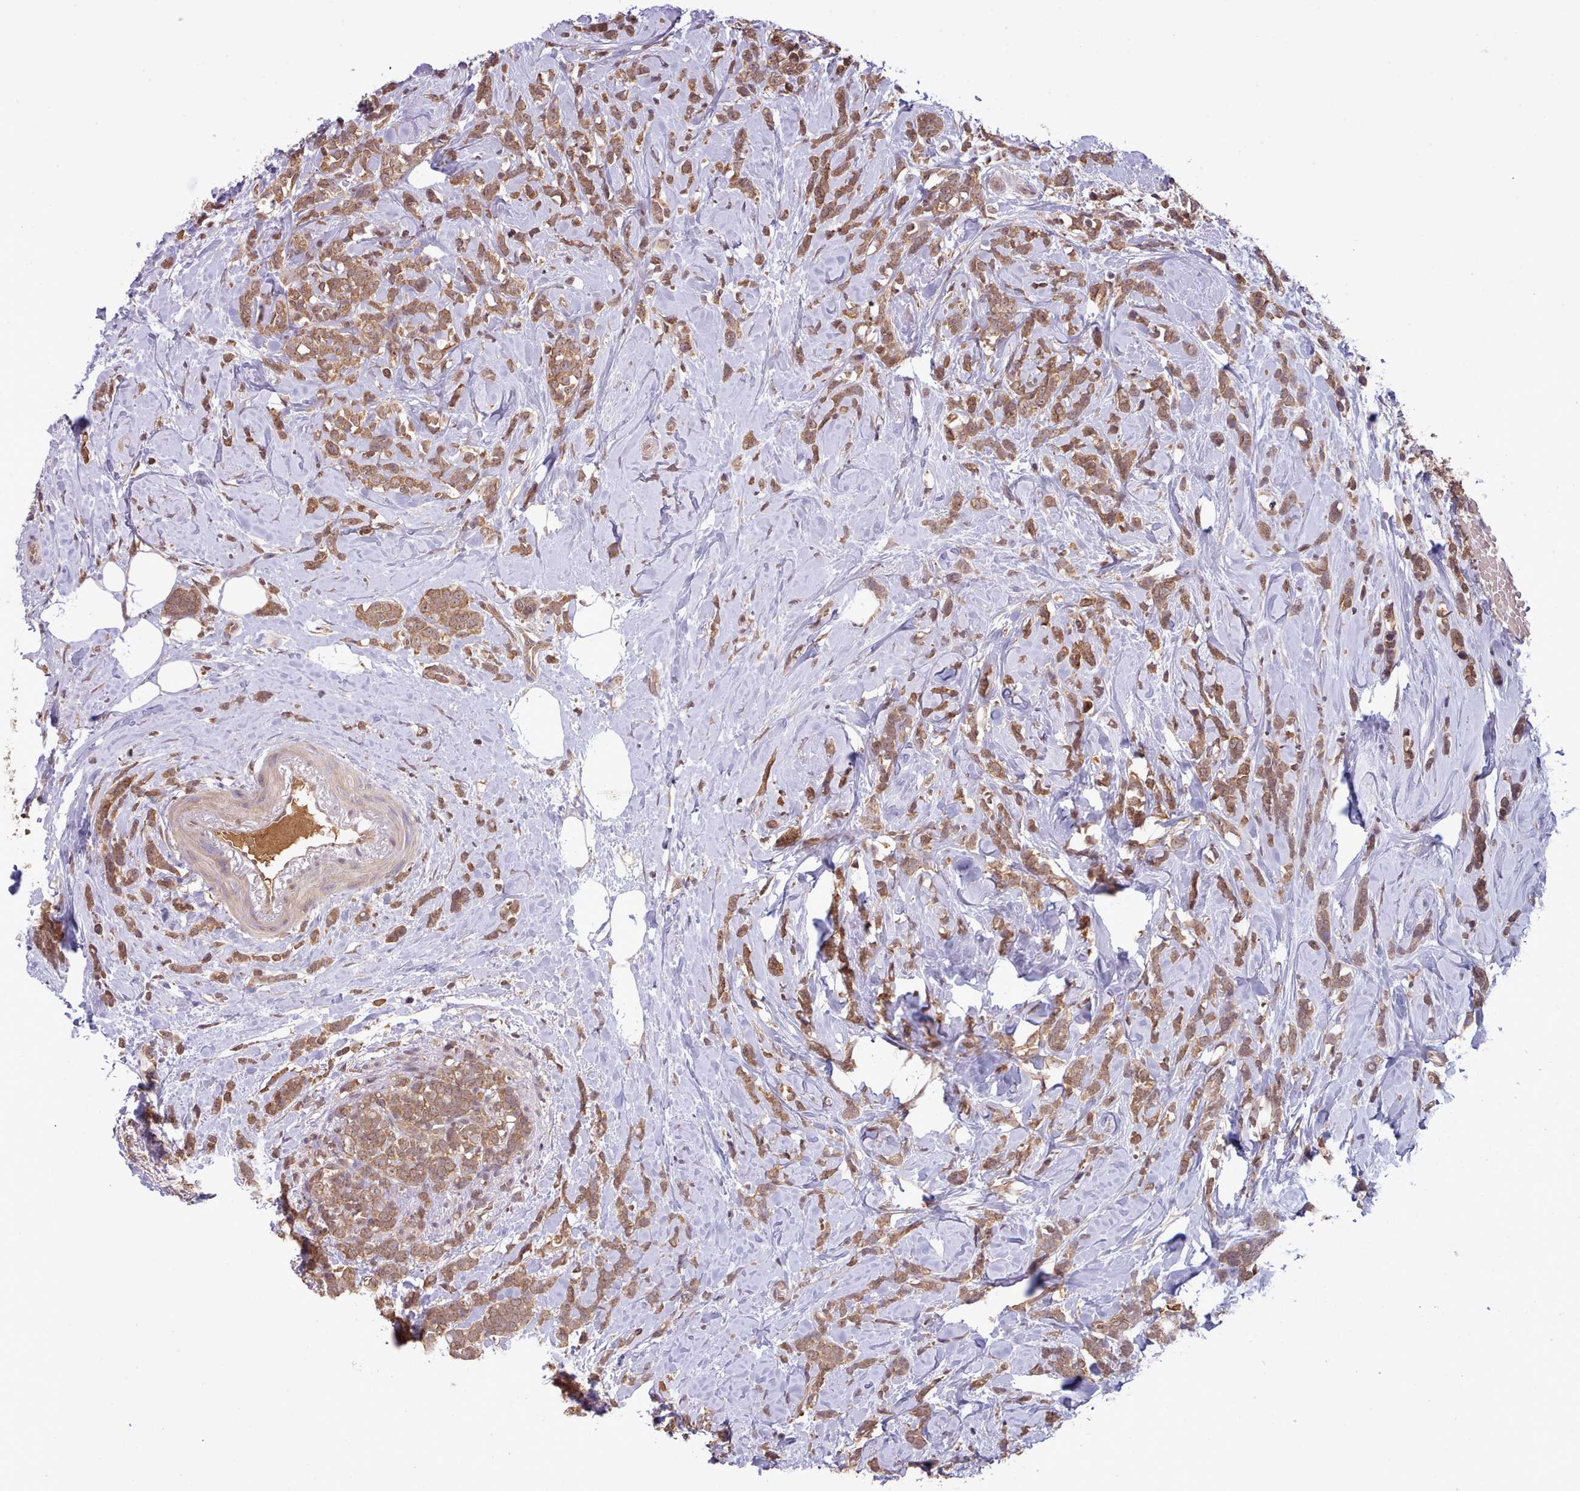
{"staining": {"intensity": "moderate", "quantity": ">75%", "location": "cytoplasmic/membranous"}, "tissue": "breast cancer", "cell_type": "Tumor cells", "image_type": "cancer", "snomed": [{"axis": "morphology", "description": "Lobular carcinoma"}, {"axis": "topography", "description": "Breast"}], "caption": "Moderate cytoplasmic/membranous expression is appreciated in about >75% of tumor cells in lobular carcinoma (breast). The staining is performed using DAB (3,3'-diaminobenzidine) brown chromogen to label protein expression. The nuclei are counter-stained blue using hematoxylin.", "gene": "PIP4P1", "patient": {"sex": "female", "age": 58}}